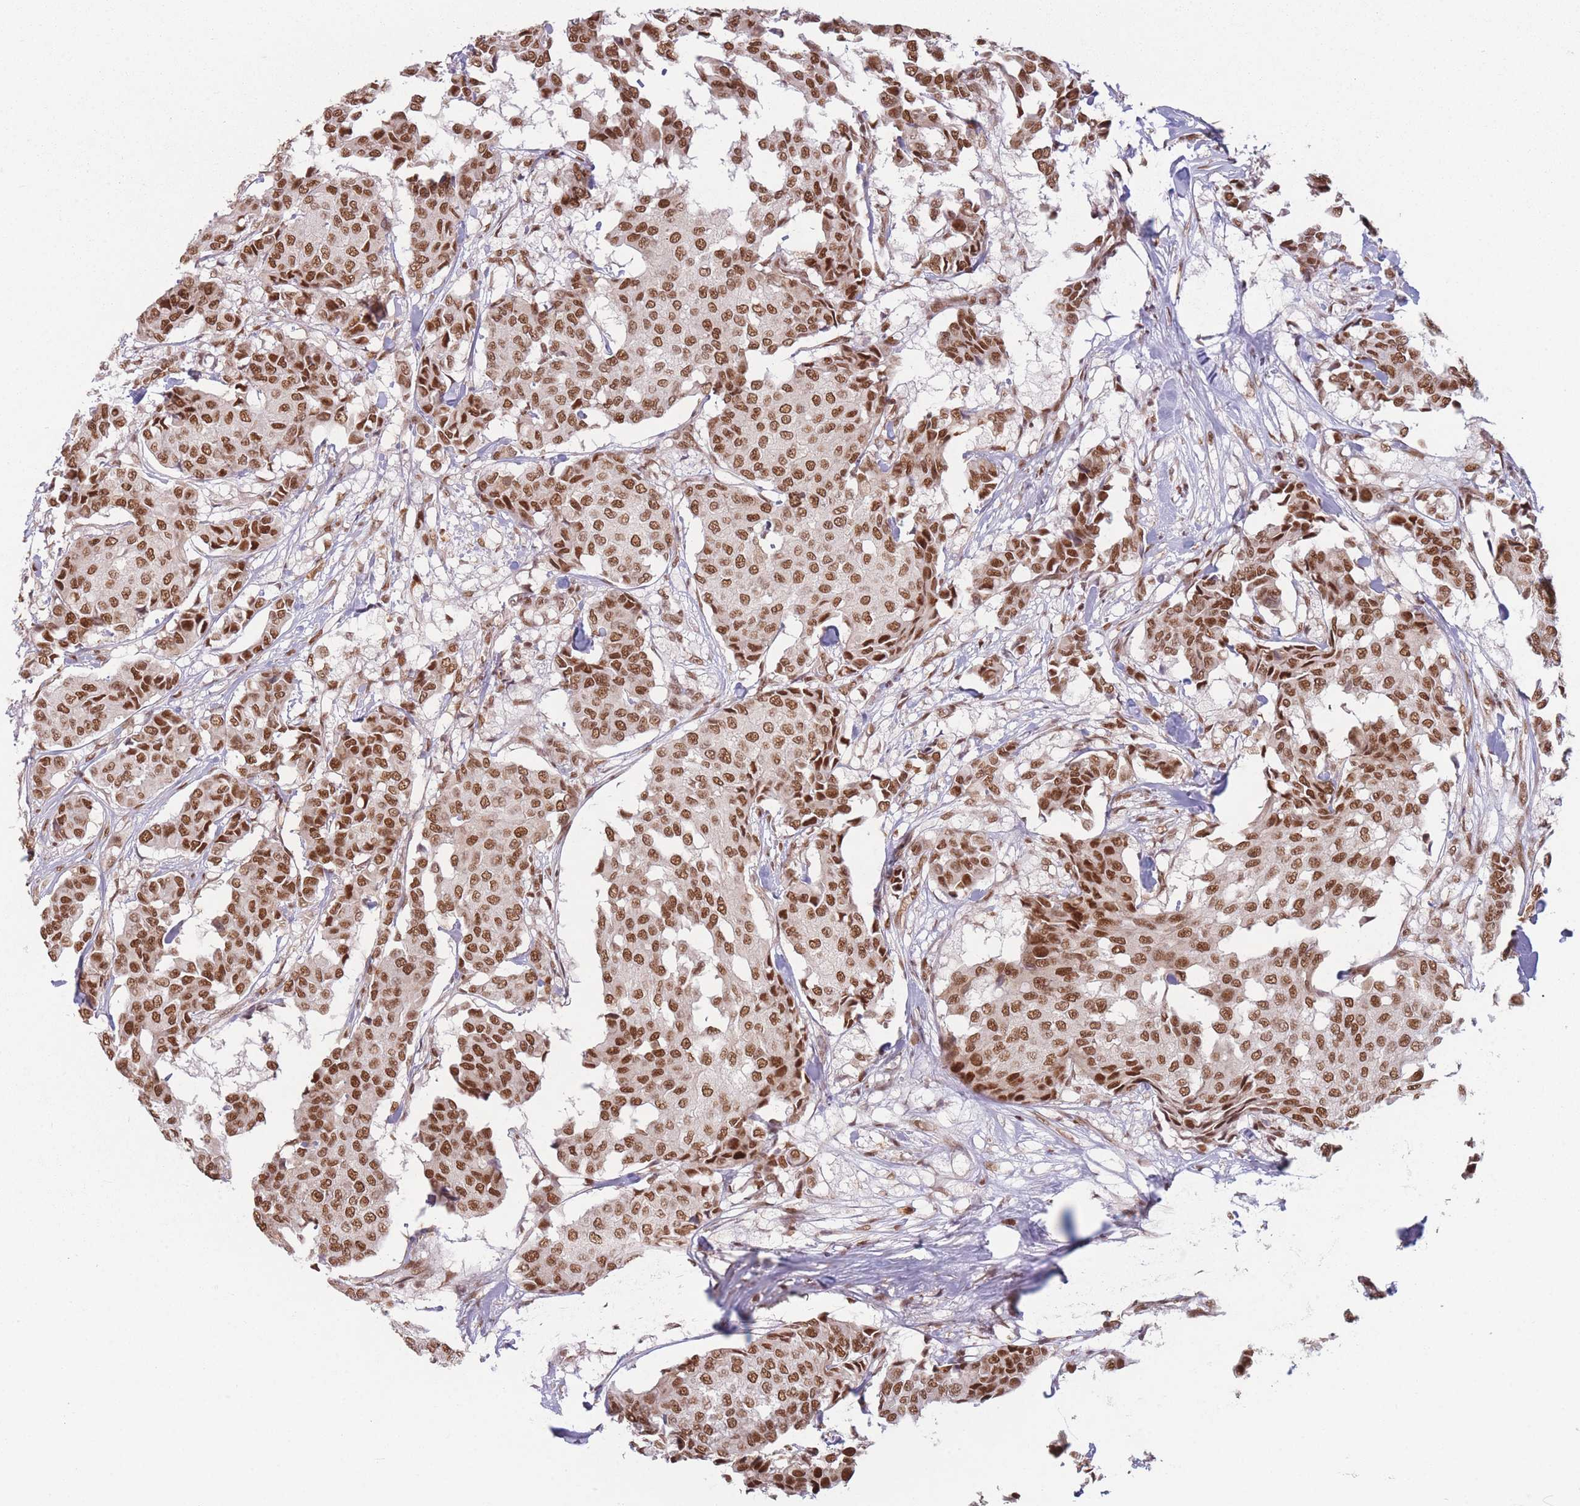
{"staining": {"intensity": "strong", "quantity": ">75%", "location": "nuclear"}, "tissue": "breast cancer", "cell_type": "Tumor cells", "image_type": "cancer", "snomed": [{"axis": "morphology", "description": "Duct carcinoma"}, {"axis": "topography", "description": "Breast"}], "caption": "Immunohistochemical staining of human breast invasive ductal carcinoma shows high levels of strong nuclear staining in about >75% of tumor cells. The staining was performed using DAB (3,3'-diaminobenzidine), with brown indicating positive protein expression. Nuclei are stained blue with hematoxylin.", "gene": "SUPT6H", "patient": {"sex": "female", "age": 75}}